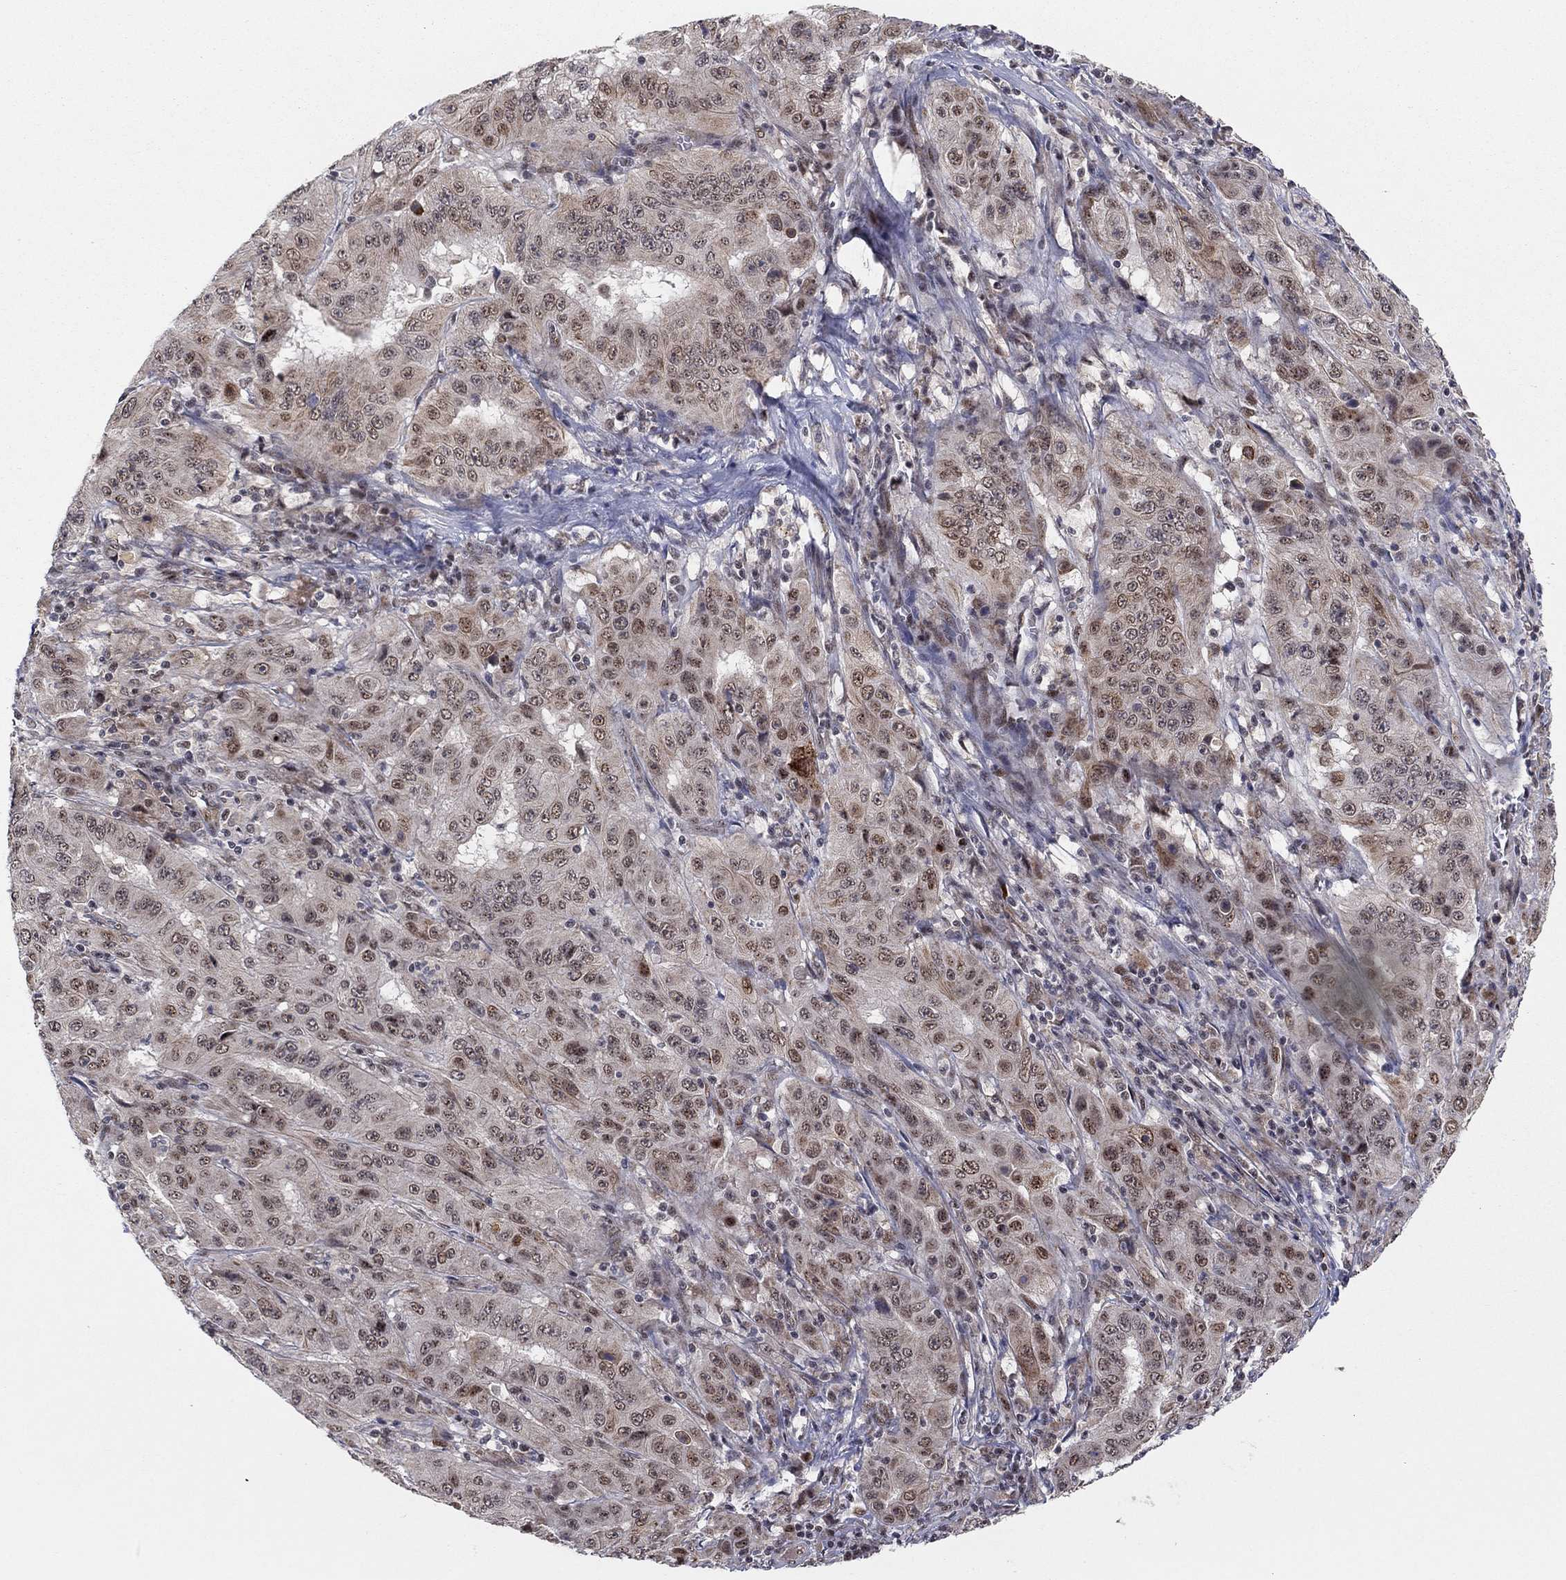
{"staining": {"intensity": "moderate", "quantity": "<25%", "location": "nuclear"}, "tissue": "pancreatic cancer", "cell_type": "Tumor cells", "image_type": "cancer", "snomed": [{"axis": "morphology", "description": "Adenocarcinoma, NOS"}, {"axis": "topography", "description": "Pancreas"}], "caption": "The micrograph displays a brown stain indicating the presence of a protein in the nuclear of tumor cells in pancreatic cancer (adenocarcinoma).", "gene": "ZNF395", "patient": {"sex": "male", "age": 63}}